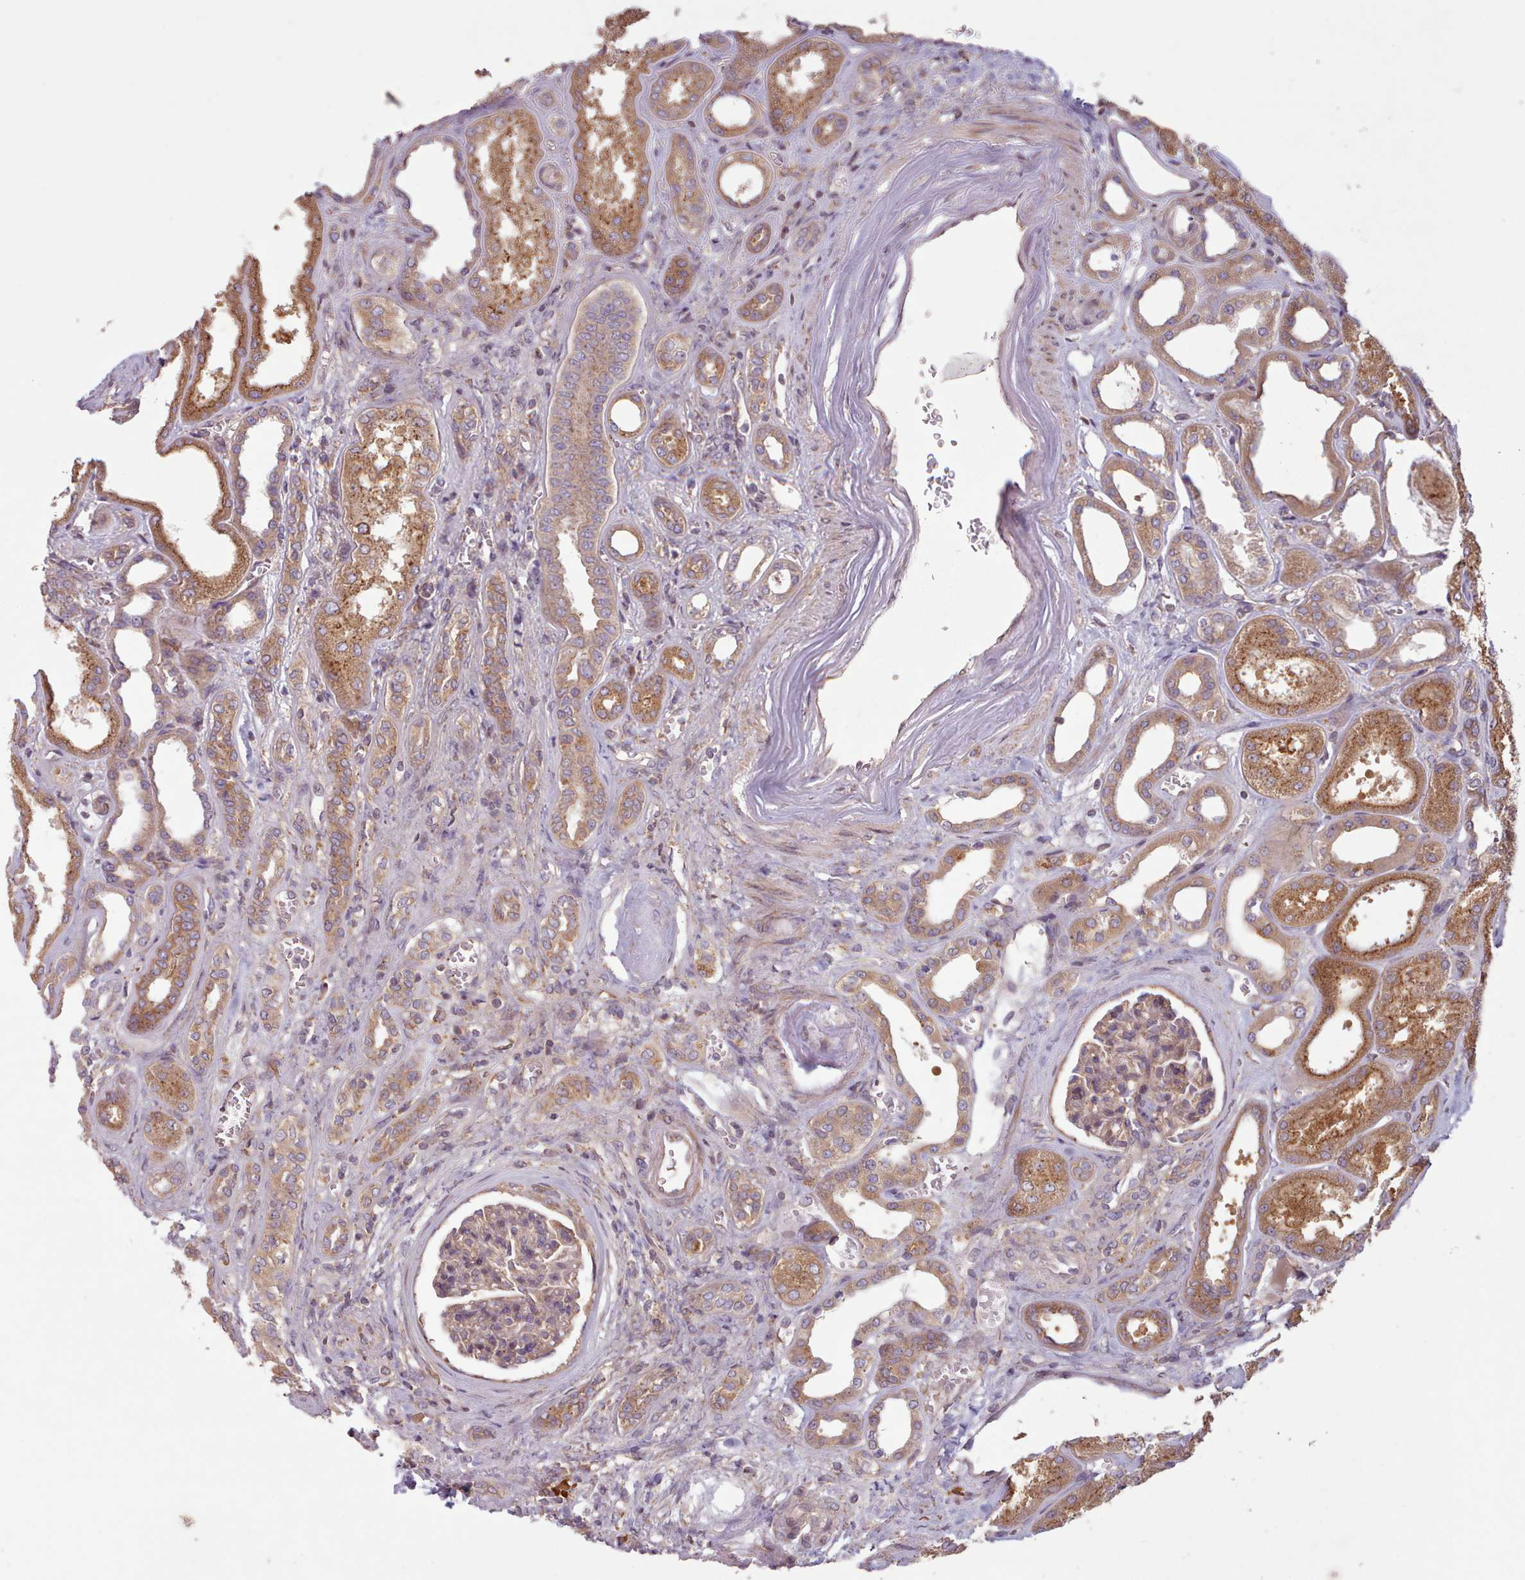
{"staining": {"intensity": "weak", "quantity": "25%-75%", "location": "cytoplasmic/membranous"}, "tissue": "kidney", "cell_type": "Cells in glomeruli", "image_type": "normal", "snomed": [{"axis": "morphology", "description": "Normal tissue, NOS"}, {"axis": "morphology", "description": "Adenocarcinoma, NOS"}, {"axis": "topography", "description": "Kidney"}], "caption": "Immunohistochemistry (IHC) staining of benign kidney, which displays low levels of weak cytoplasmic/membranous positivity in about 25%-75% of cells in glomeruli indicating weak cytoplasmic/membranous protein staining. The staining was performed using DAB (3,3'-diaminobenzidine) (brown) for protein detection and nuclei were counterstained in hematoxylin (blue).", "gene": "WASHC2A", "patient": {"sex": "female", "age": 68}}